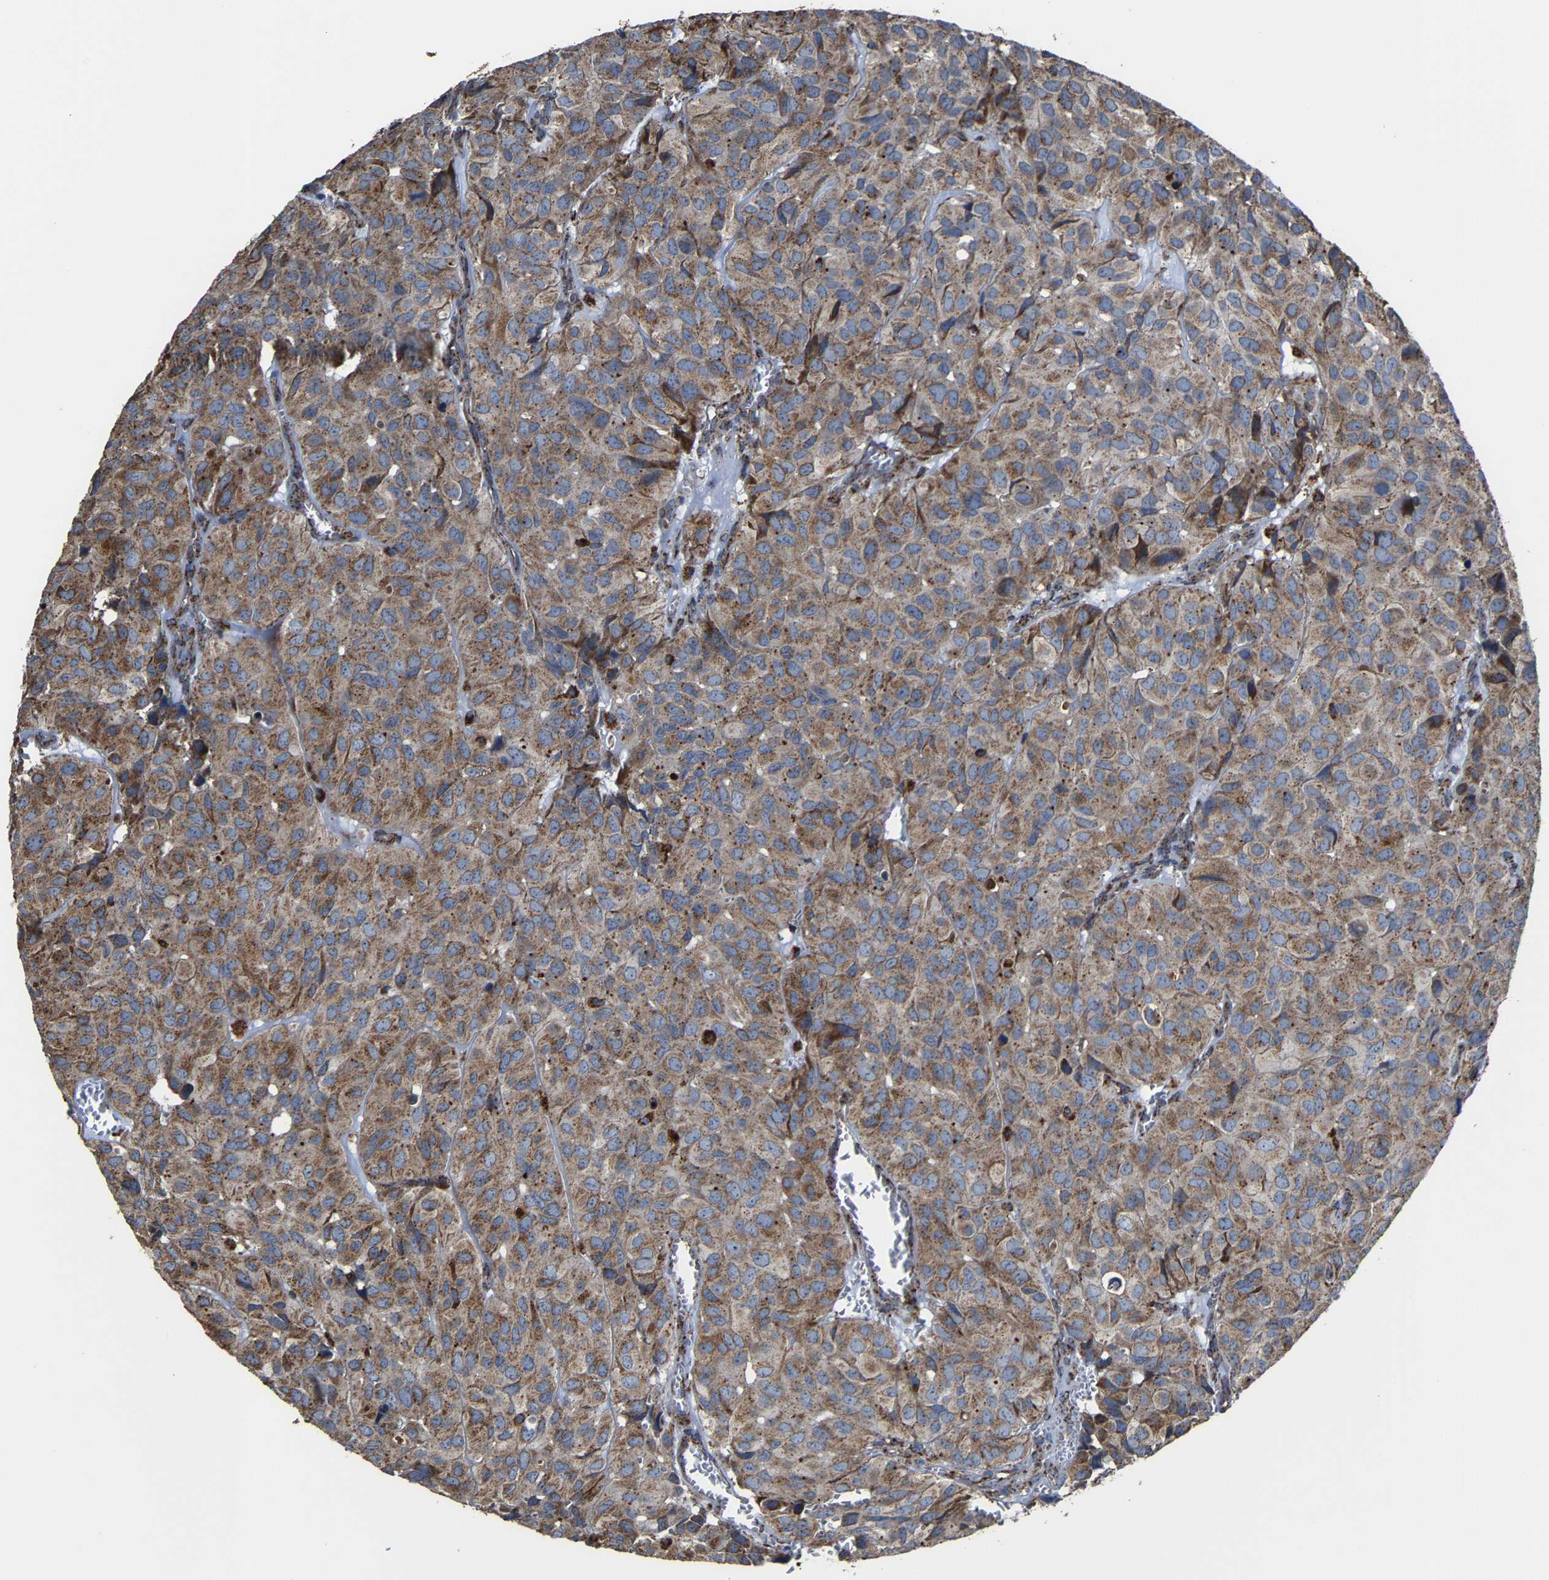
{"staining": {"intensity": "moderate", "quantity": ">75%", "location": "cytoplasmic/membranous"}, "tissue": "head and neck cancer", "cell_type": "Tumor cells", "image_type": "cancer", "snomed": [{"axis": "morphology", "description": "Adenocarcinoma, NOS"}, {"axis": "topography", "description": "Salivary gland, NOS"}, {"axis": "topography", "description": "Head-Neck"}], "caption": "Moderate cytoplasmic/membranous staining for a protein is present in approximately >75% of tumor cells of adenocarcinoma (head and neck) using immunohistochemistry.", "gene": "NDUFV3", "patient": {"sex": "female", "age": 76}}